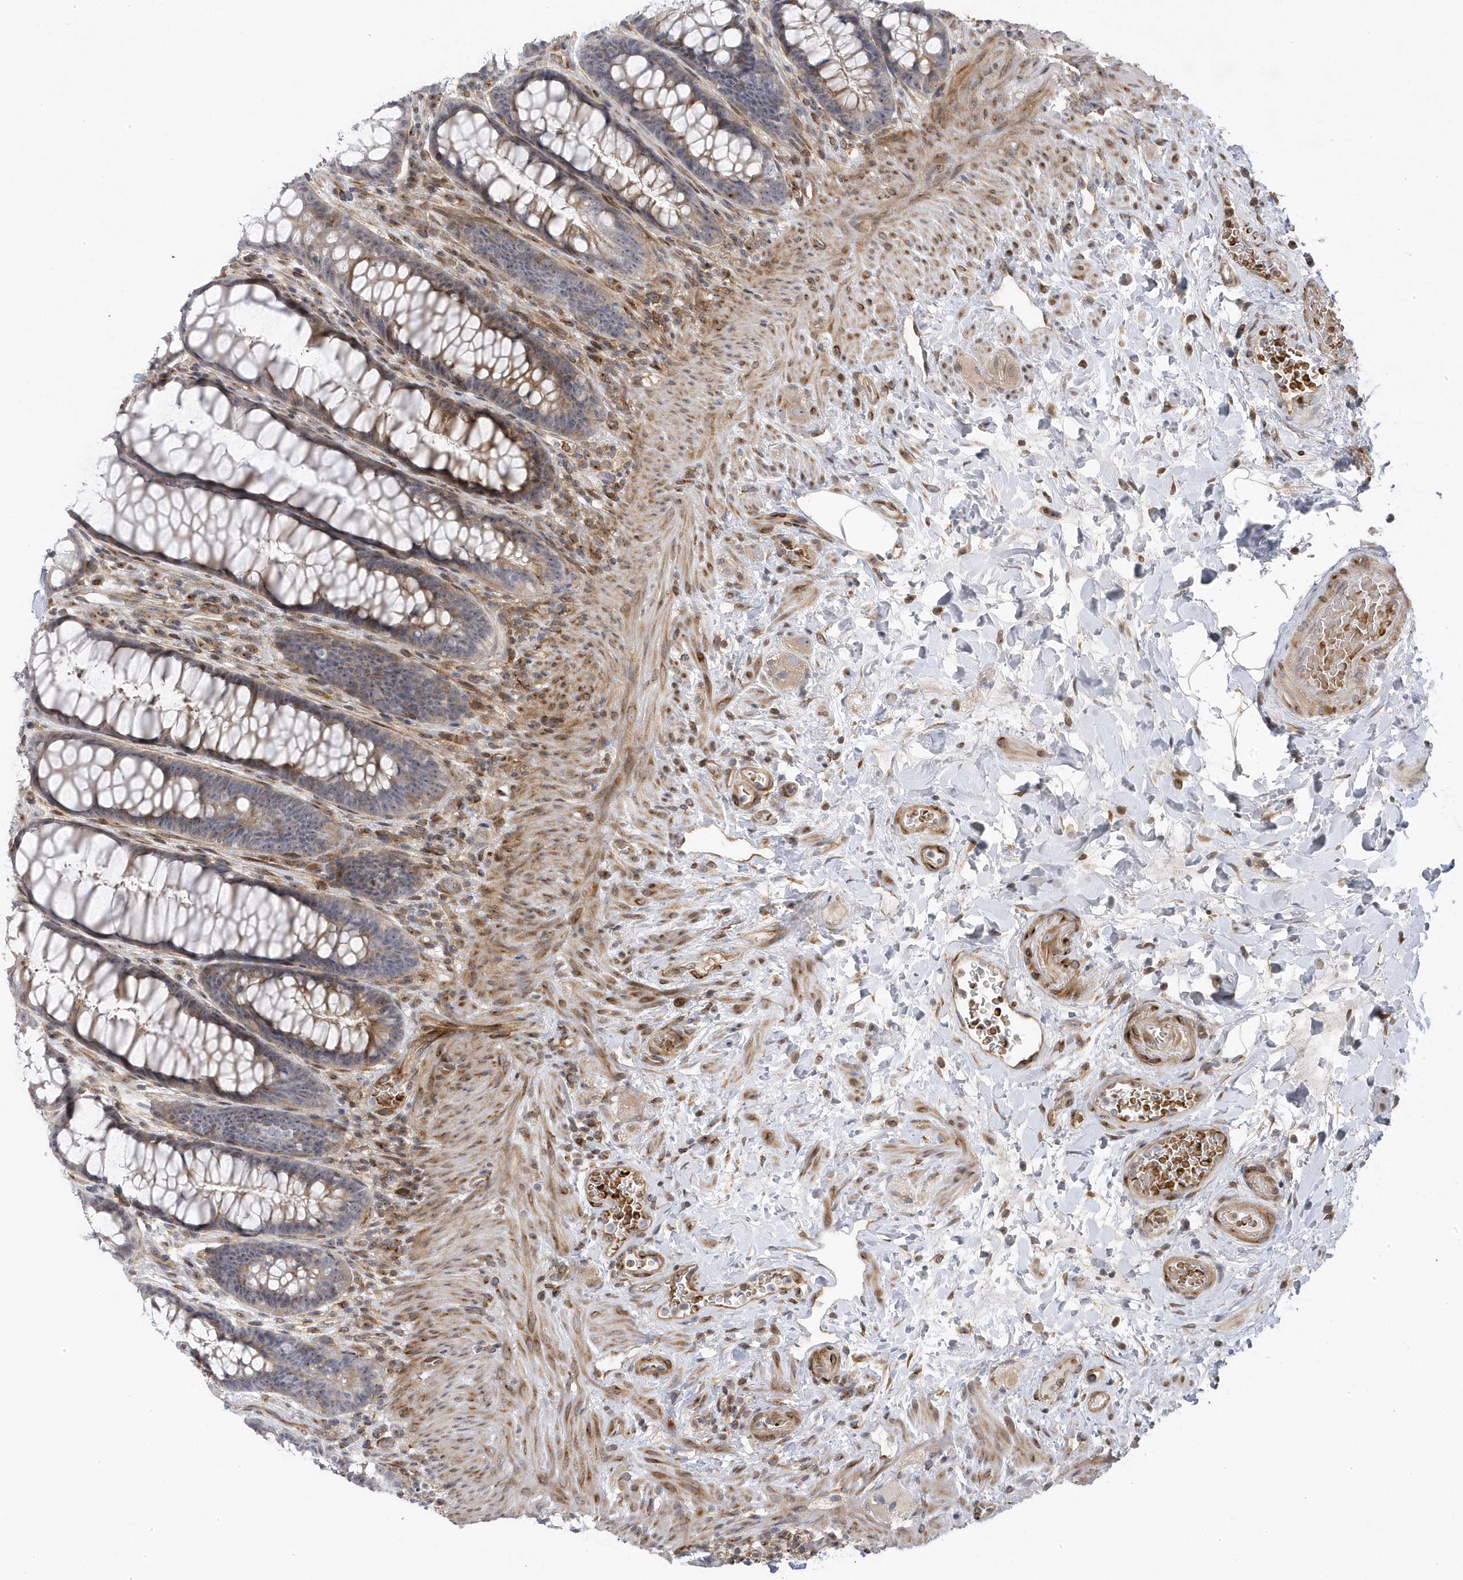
{"staining": {"intensity": "weak", "quantity": "25%-75%", "location": "cytoplasmic/membranous"}, "tissue": "rectum", "cell_type": "Glandular cells", "image_type": "normal", "snomed": [{"axis": "morphology", "description": "Normal tissue, NOS"}, {"axis": "topography", "description": "Rectum"}], "caption": "DAB immunohistochemical staining of normal human rectum exhibits weak cytoplasmic/membranous protein expression in about 25%-75% of glandular cells. (DAB IHC, brown staining for protein, blue staining for nuclei).", "gene": "MAP7D3", "patient": {"sex": "female", "age": 46}}